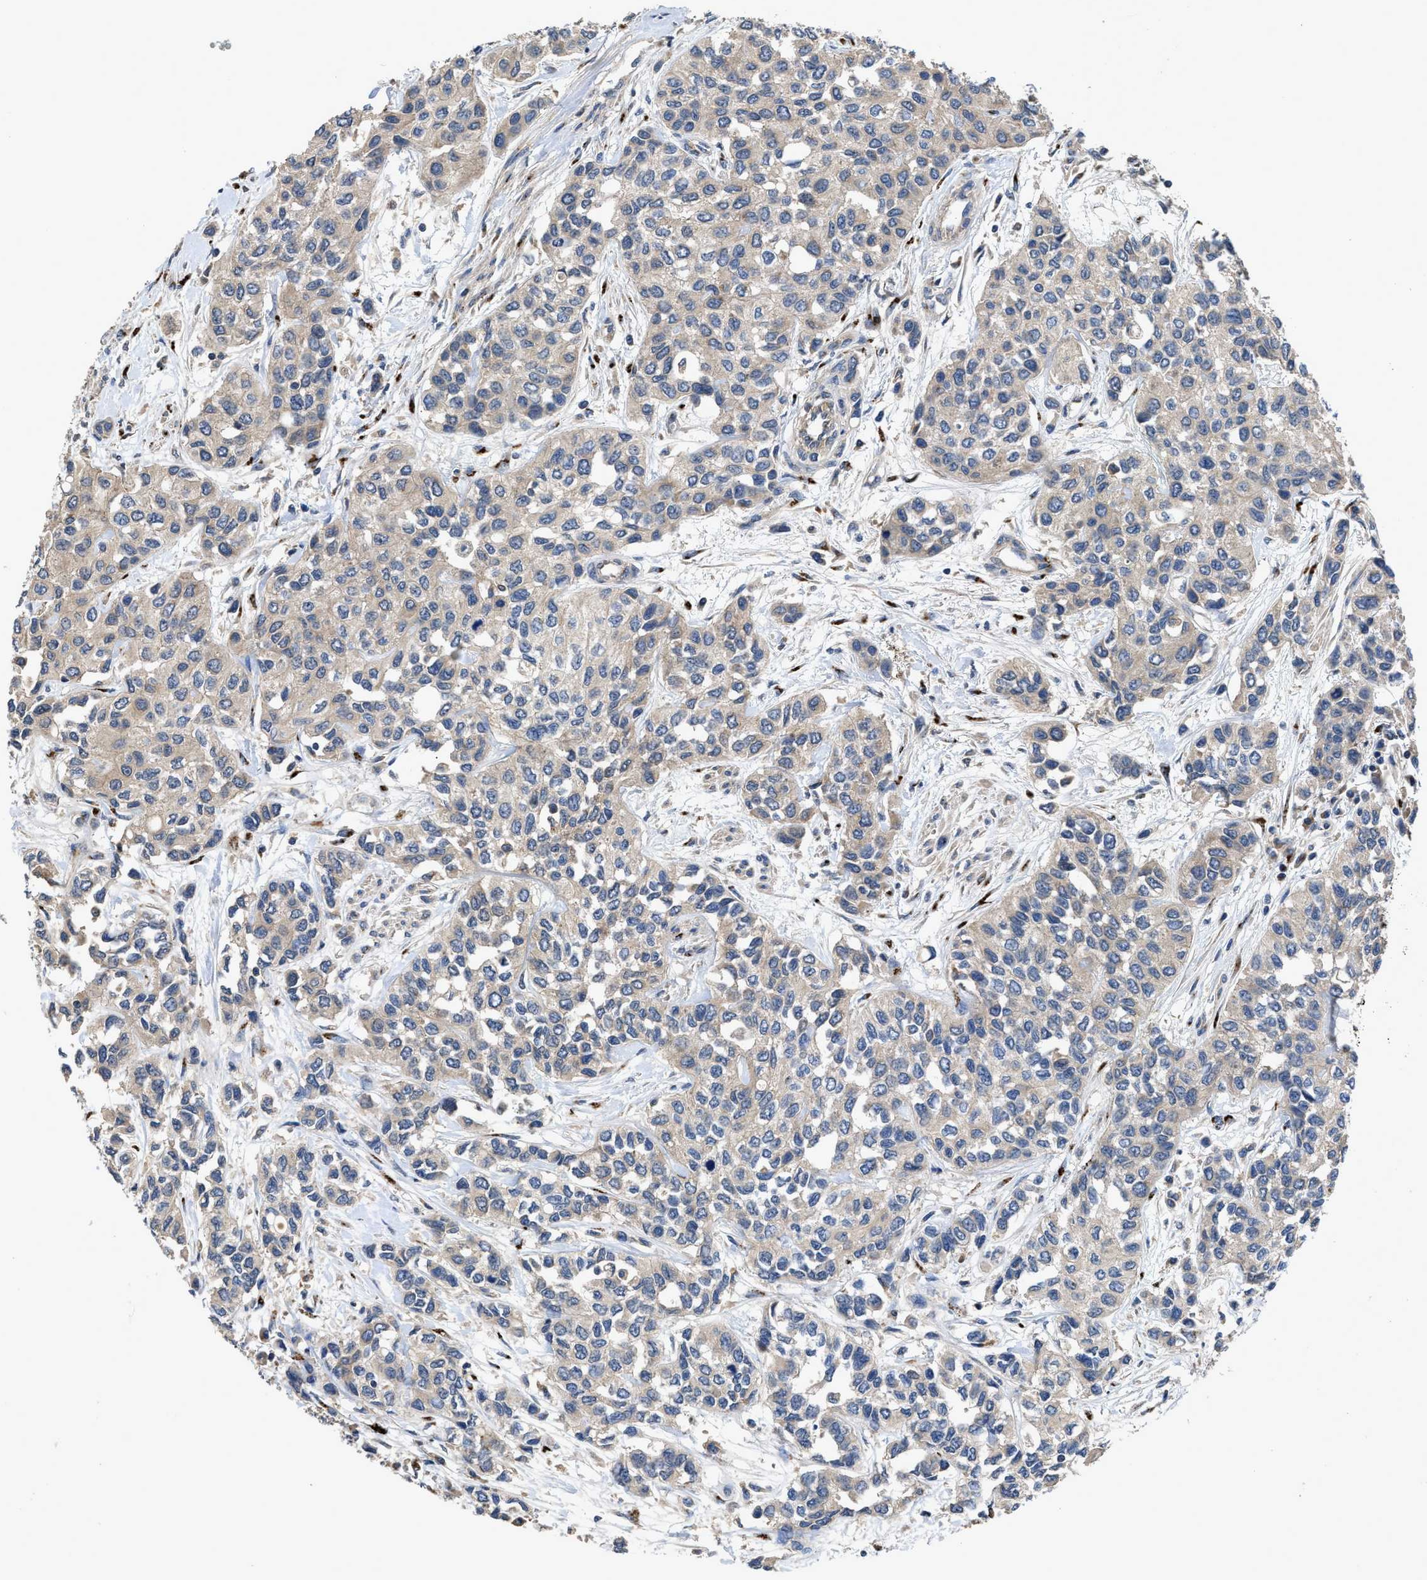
{"staining": {"intensity": "weak", "quantity": "25%-75%", "location": "cytoplasmic/membranous"}, "tissue": "urothelial cancer", "cell_type": "Tumor cells", "image_type": "cancer", "snomed": [{"axis": "morphology", "description": "Urothelial carcinoma, High grade"}, {"axis": "topography", "description": "Urinary bladder"}], "caption": "Human high-grade urothelial carcinoma stained with a brown dye reveals weak cytoplasmic/membranous positive positivity in about 25%-75% of tumor cells.", "gene": "SIK2", "patient": {"sex": "female", "age": 56}}